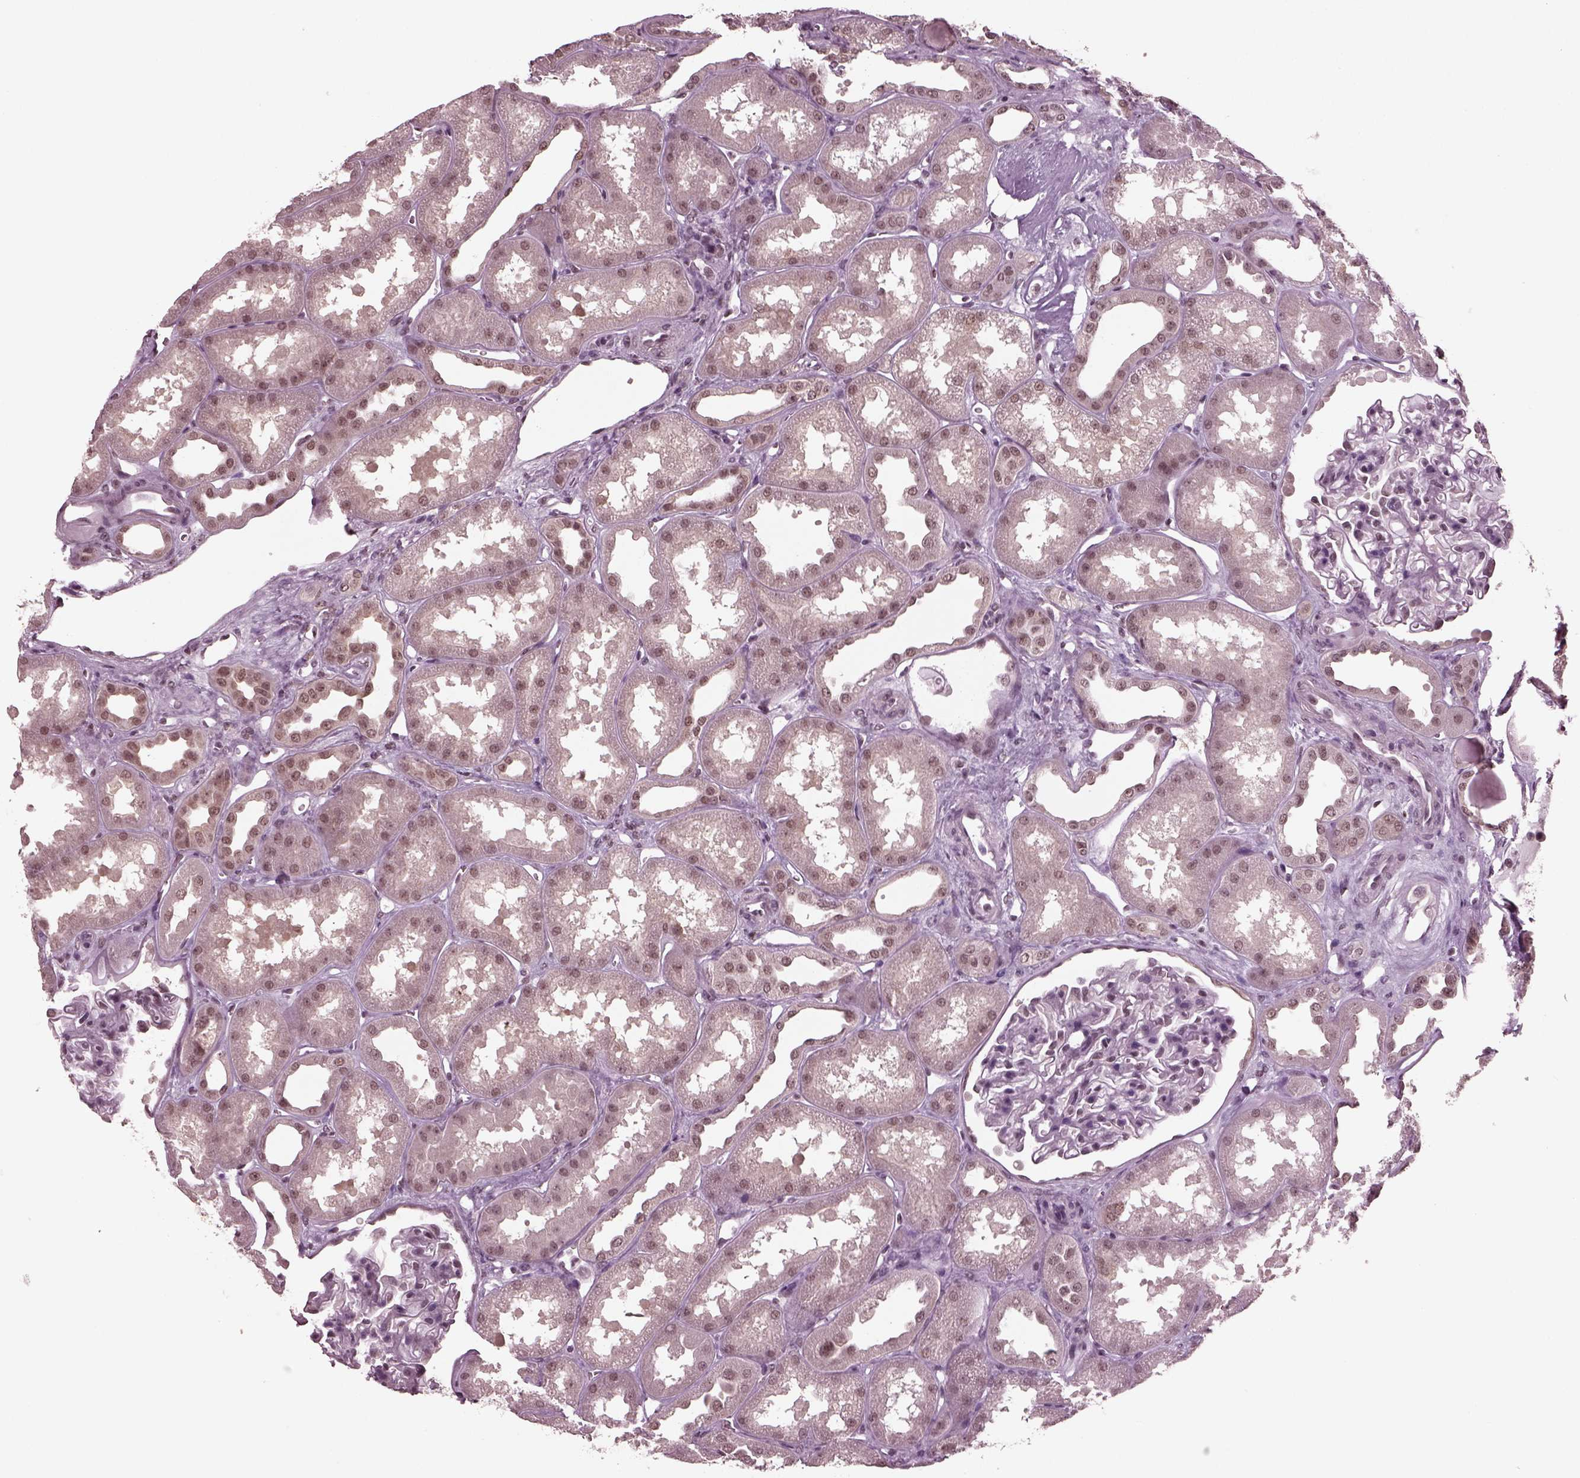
{"staining": {"intensity": "weak", "quantity": "<25%", "location": "nuclear"}, "tissue": "kidney", "cell_type": "Cells in glomeruli", "image_type": "normal", "snomed": [{"axis": "morphology", "description": "Normal tissue, NOS"}, {"axis": "topography", "description": "Kidney"}], "caption": "High power microscopy histopathology image of an immunohistochemistry histopathology image of normal kidney, revealing no significant positivity in cells in glomeruli. Nuclei are stained in blue.", "gene": "RUVBL2", "patient": {"sex": "male", "age": 61}}